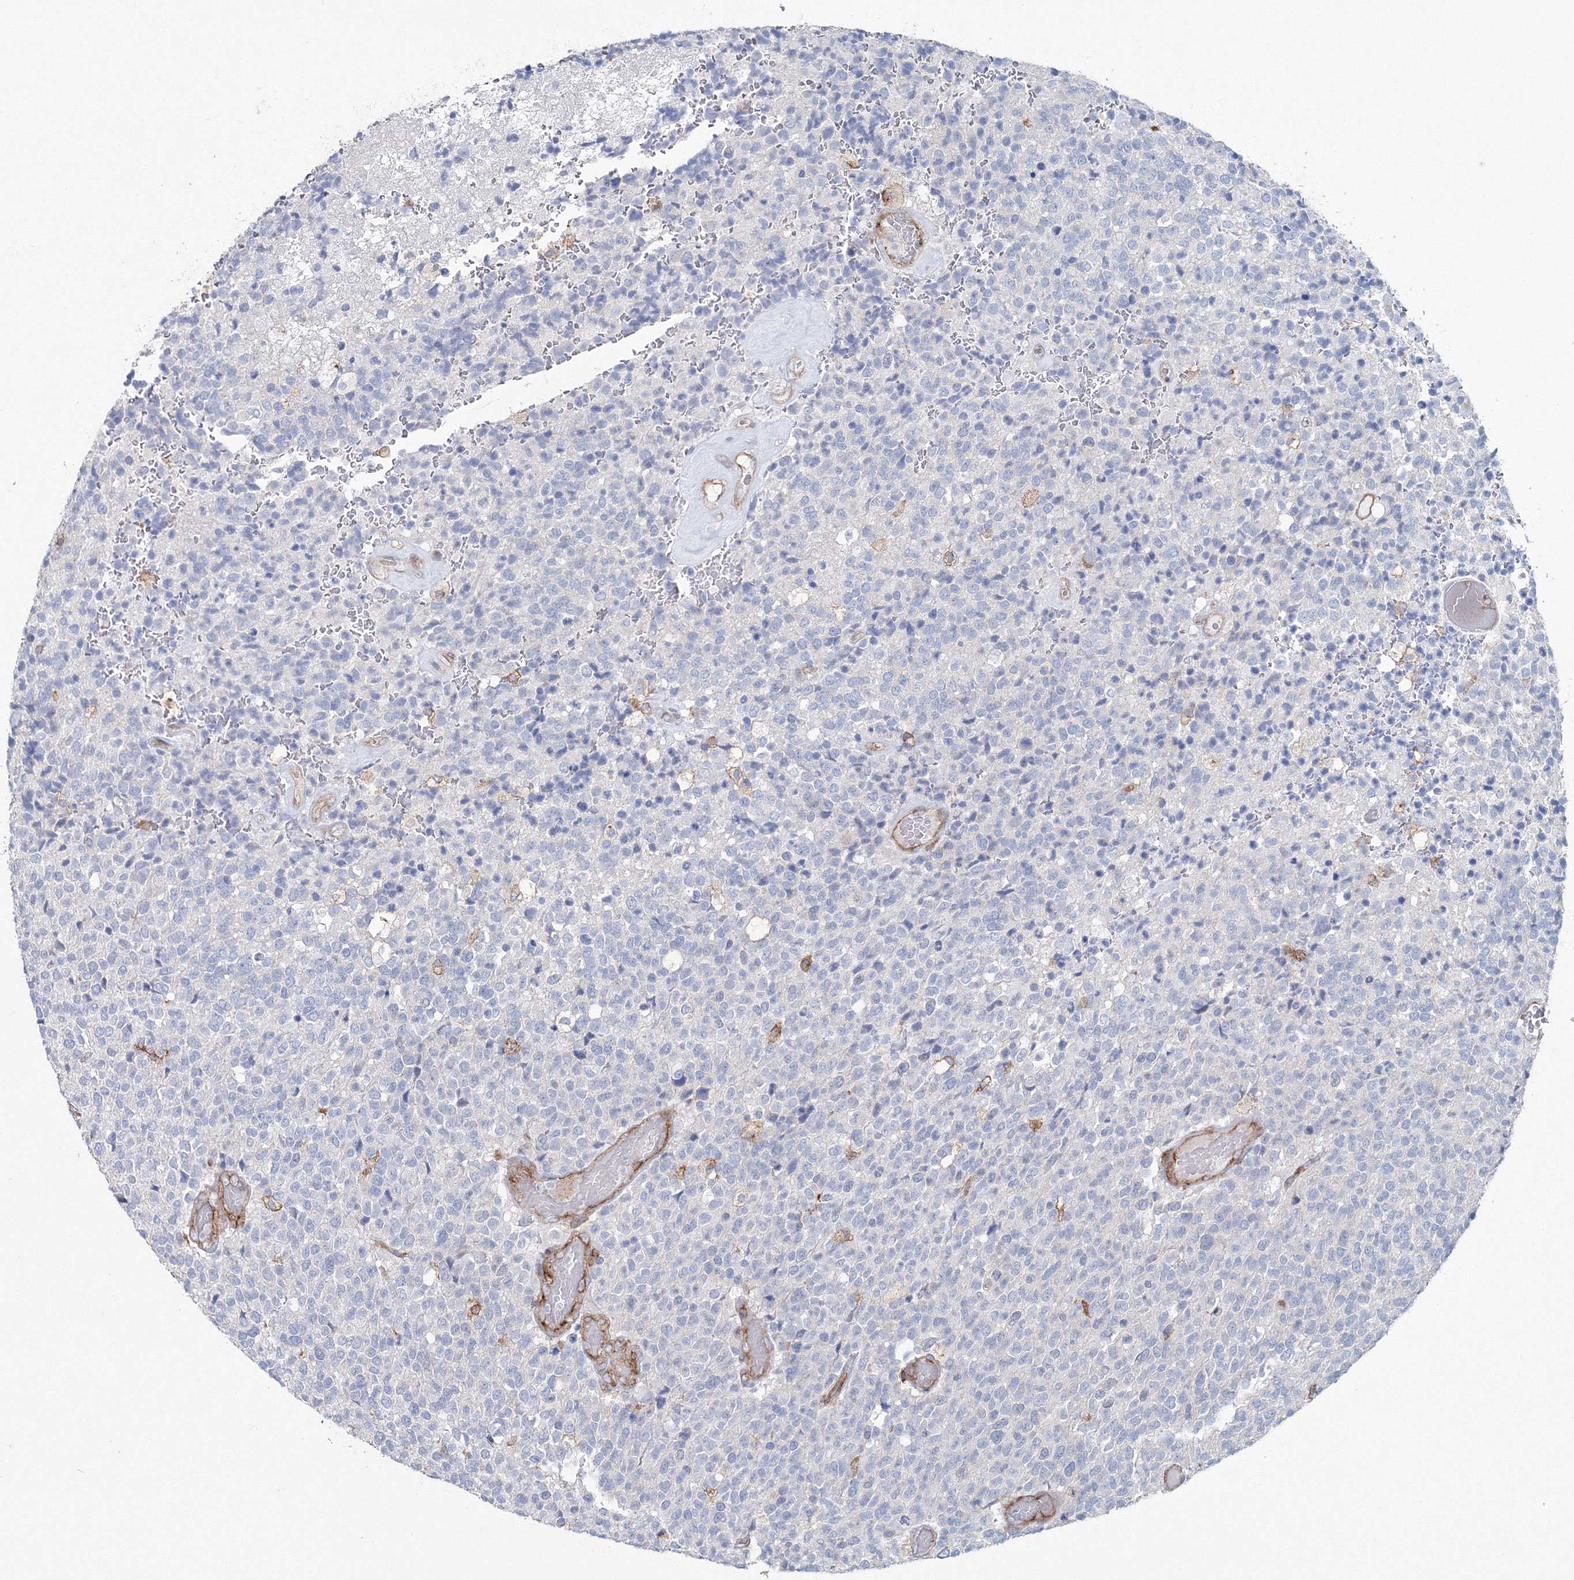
{"staining": {"intensity": "negative", "quantity": "none", "location": "none"}, "tissue": "glioma", "cell_type": "Tumor cells", "image_type": "cancer", "snomed": [{"axis": "morphology", "description": "Glioma, malignant, High grade"}, {"axis": "topography", "description": "pancreas cauda"}], "caption": "Glioma was stained to show a protein in brown. There is no significant staining in tumor cells.", "gene": "GGA2", "patient": {"sex": "male", "age": 60}}